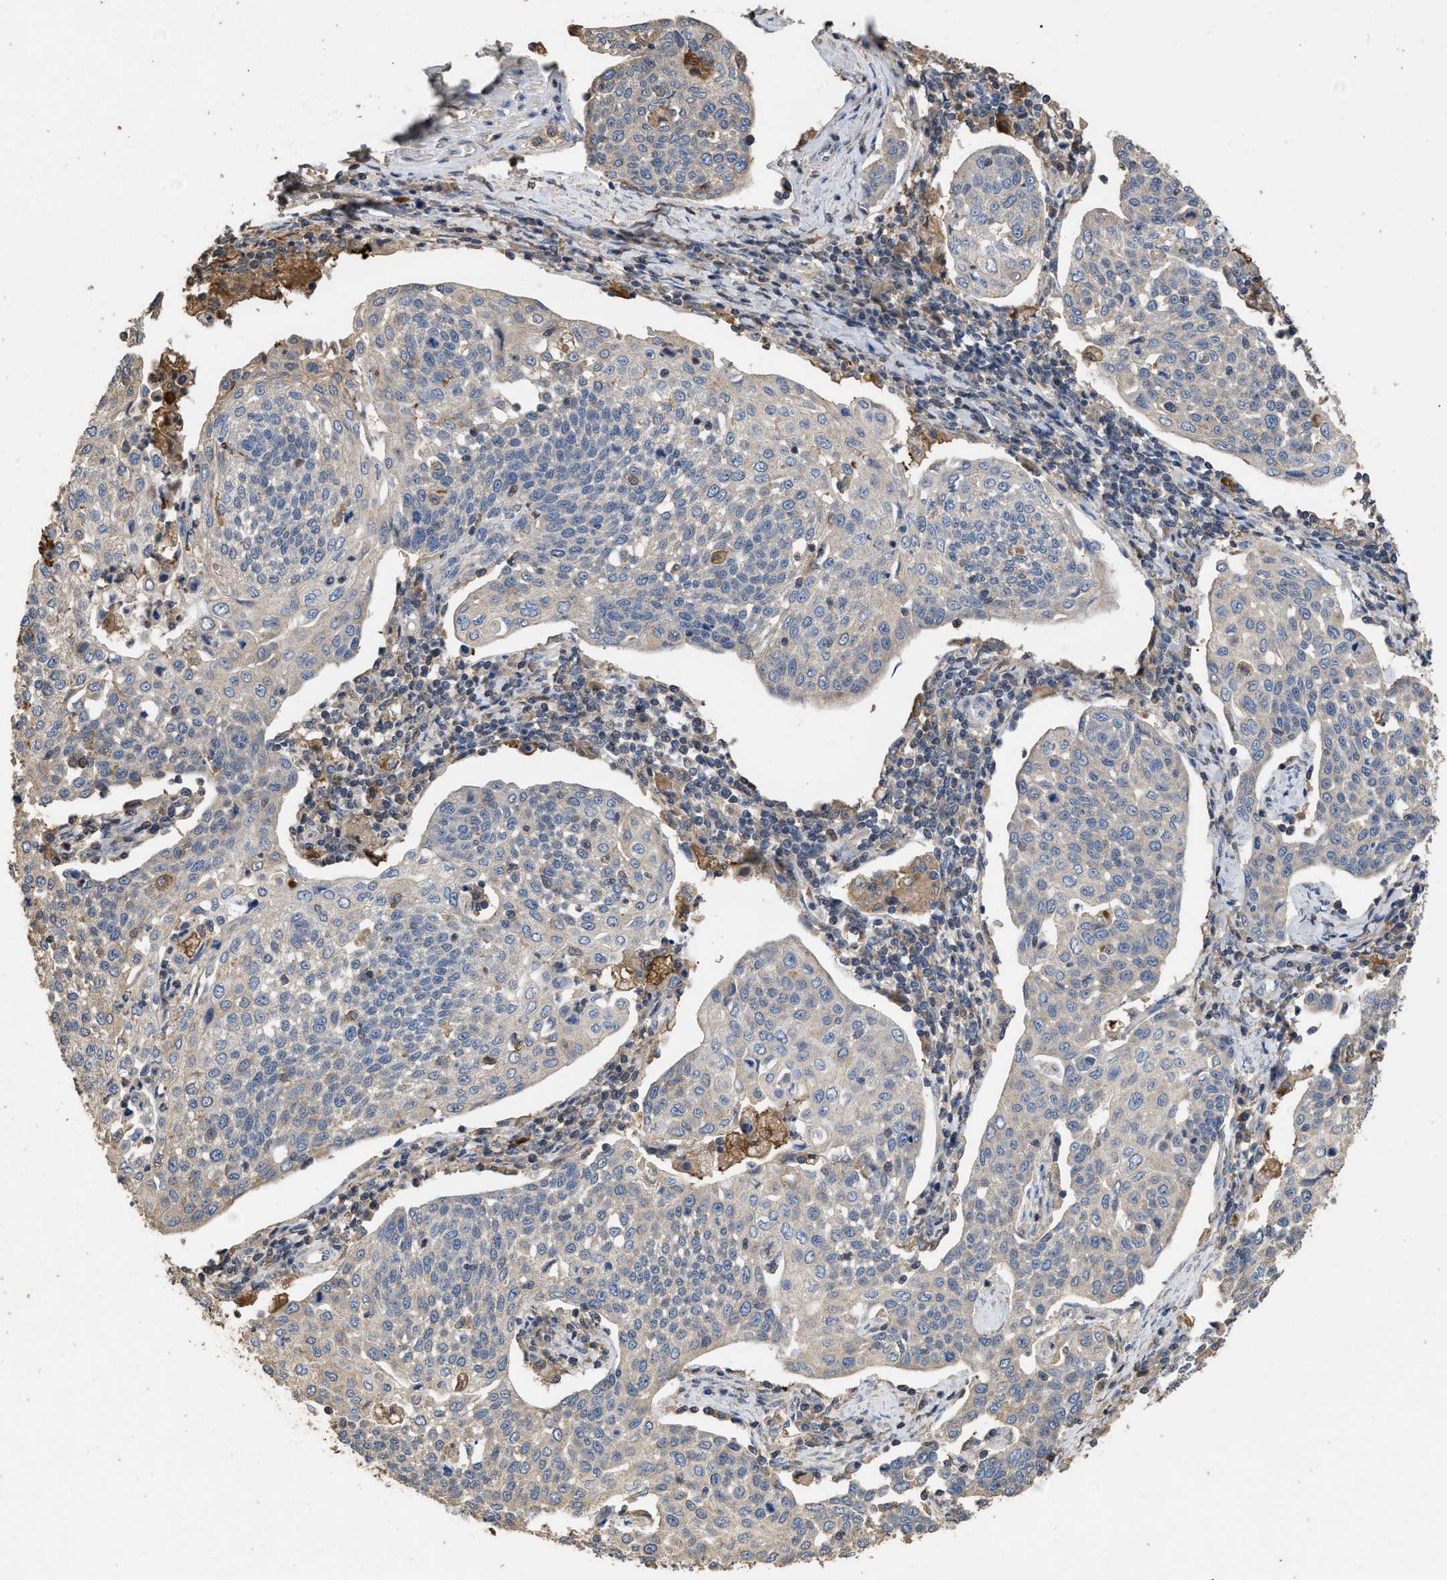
{"staining": {"intensity": "negative", "quantity": "none", "location": "none"}, "tissue": "cervical cancer", "cell_type": "Tumor cells", "image_type": "cancer", "snomed": [{"axis": "morphology", "description": "Squamous cell carcinoma, NOS"}, {"axis": "topography", "description": "Cervix"}], "caption": "Immunohistochemistry (IHC) of human cervical cancer displays no positivity in tumor cells.", "gene": "GPR179", "patient": {"sex": "female", "age": 34}}